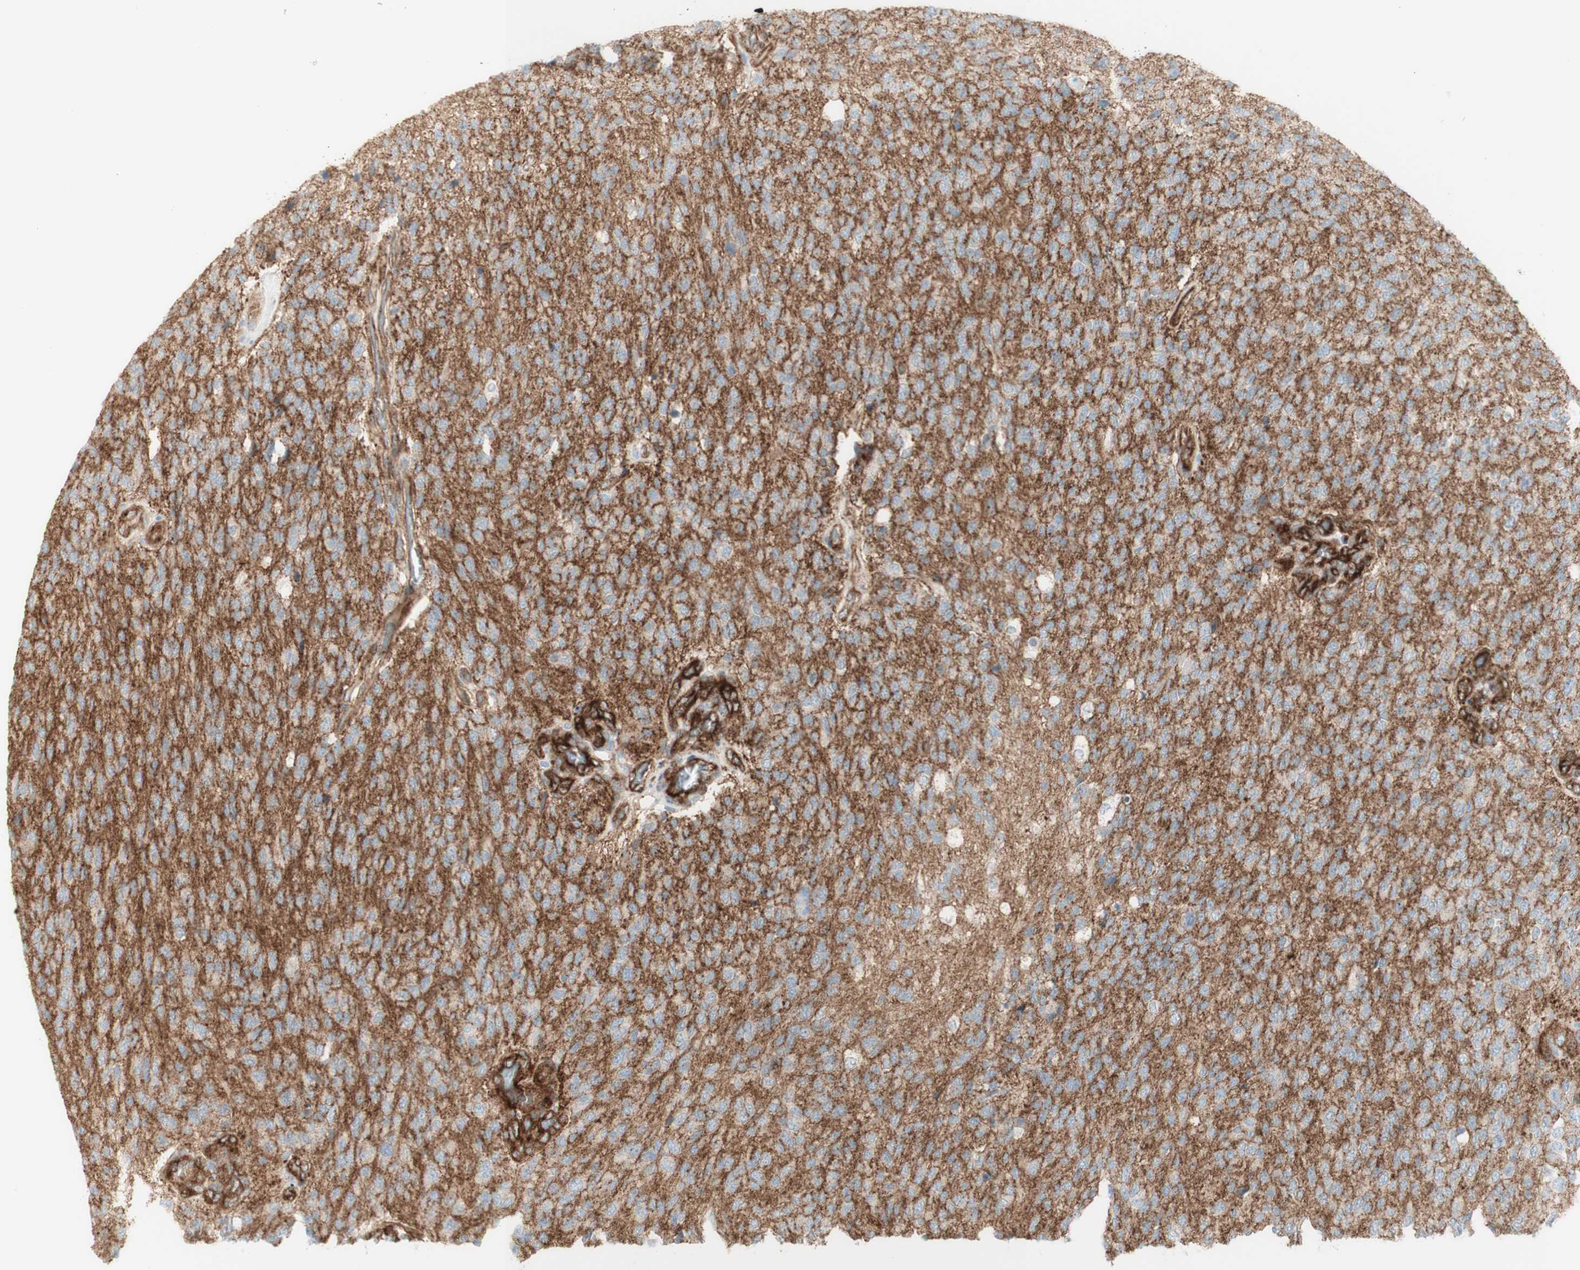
{"staining": {"intensity": "moderate", "quantity": "25%-75%", "location": "cytoplasmic/membranous"}, "tissue": "glioma", "cell_type": "Tumor cells", "image_type": "cancer", "snomed": [{"axis": "morphology", "description": "Glioma, malignant, High grade"}, {"axis": "topography", "description": "pancreas cauda"}], "caption": "This image shows glioma stained with IHC to label a protein in brown. The cytoplasmic/membranous of tumor cells show moderate positivity for the protein. Nuclei are counter-stained blue.", "gene": "MYO6", "patient": {"sex": "male", "age": 60}}